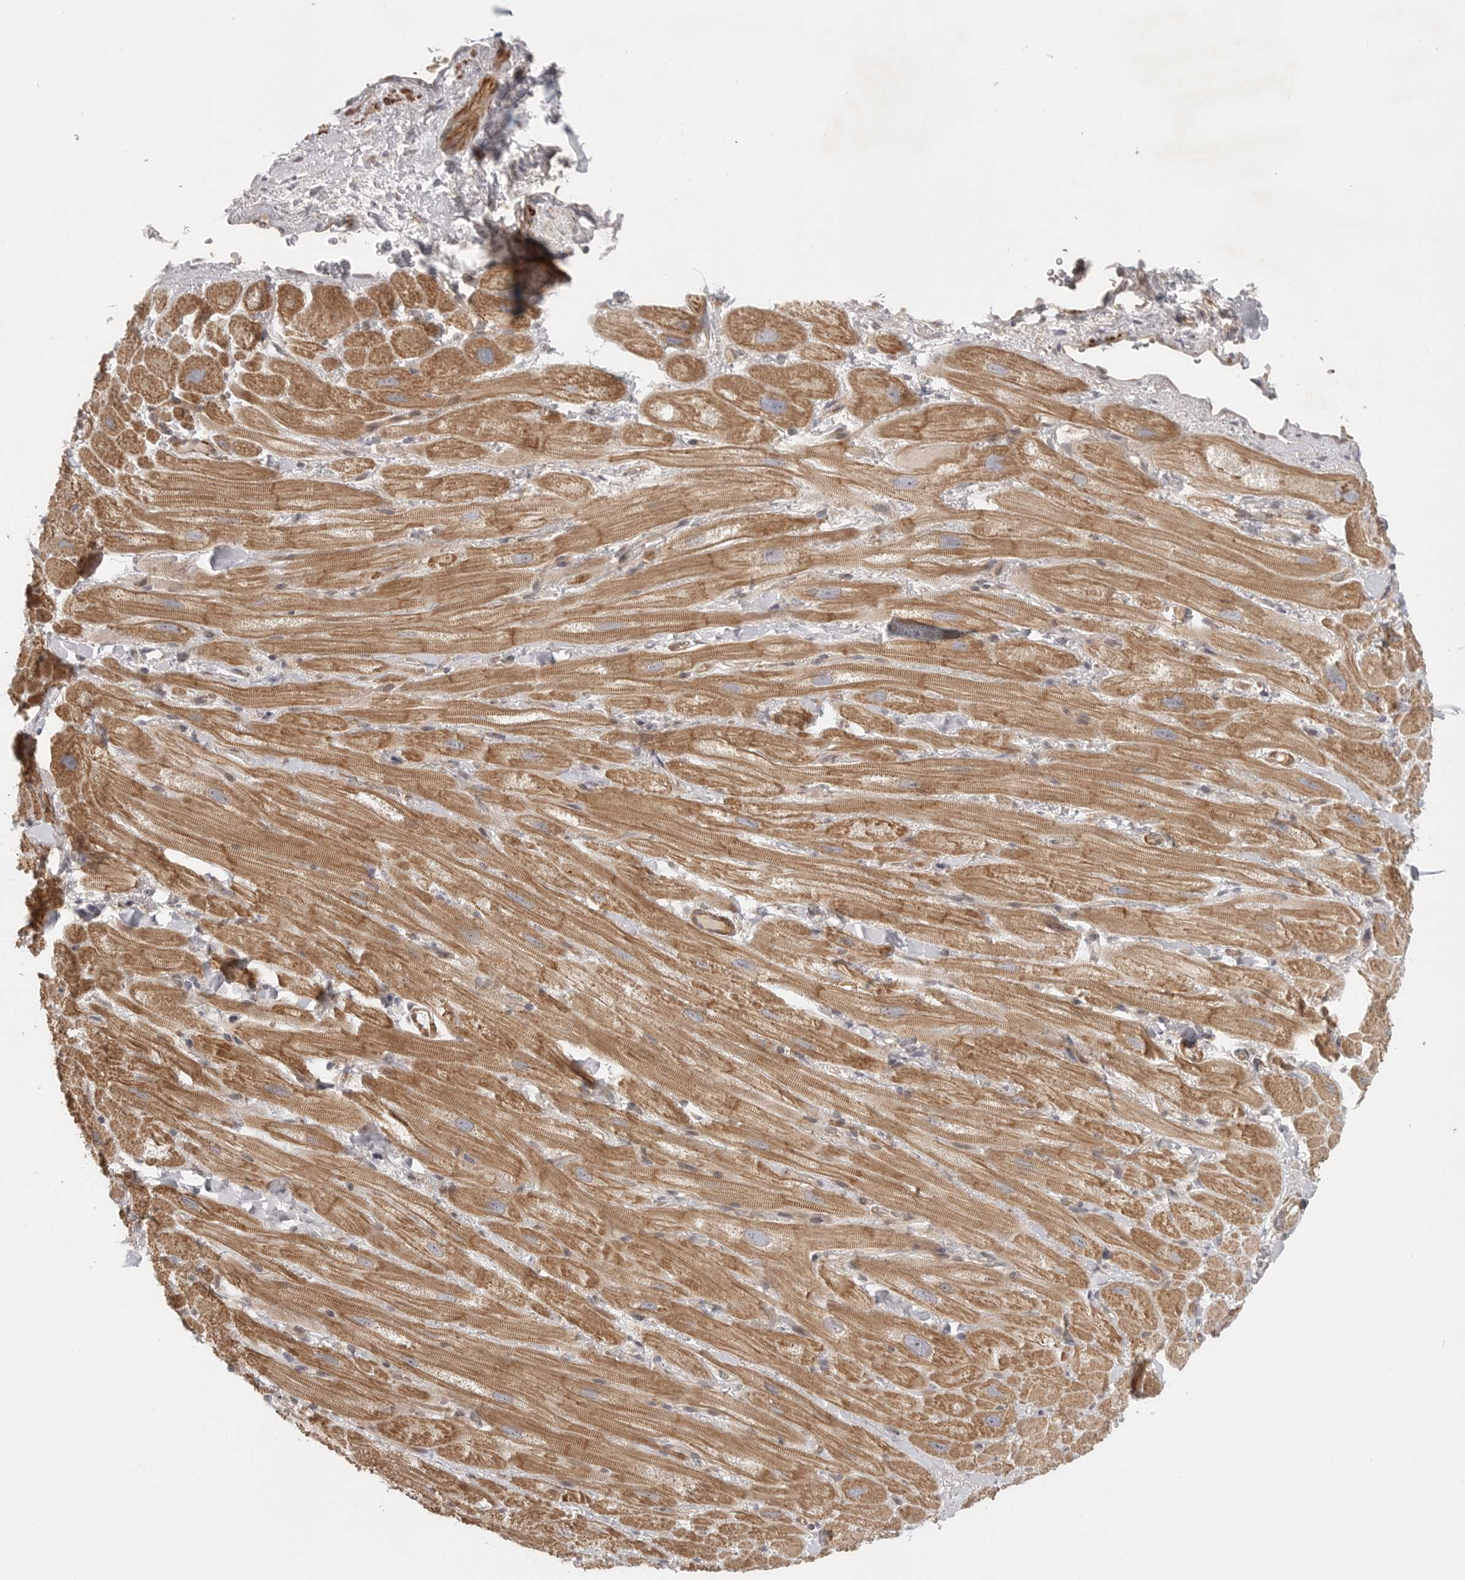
{"staining": {"intensity": "moderate", "quantity": ">75%", "location": "cytoplasmic/membranous"}, "tissue": "heart muscle", "cell_type": "Cardiomyocytes", "image_type": "normal", "snomed": [{"axis": "morphology", "description": "Normal tissue, NOS"}, {"axis": "topography", "description": "Heart"}], "caption": "Immunohistochemical staining of benign heart muscle demonstrates medium levels of moderate cytoplasmic/membranous staining in about >75% of cardiomyocytes. Nuclei are stained in blue.", "gene": "CCPG1", "patient": {"sex": "male", "age": 49}}